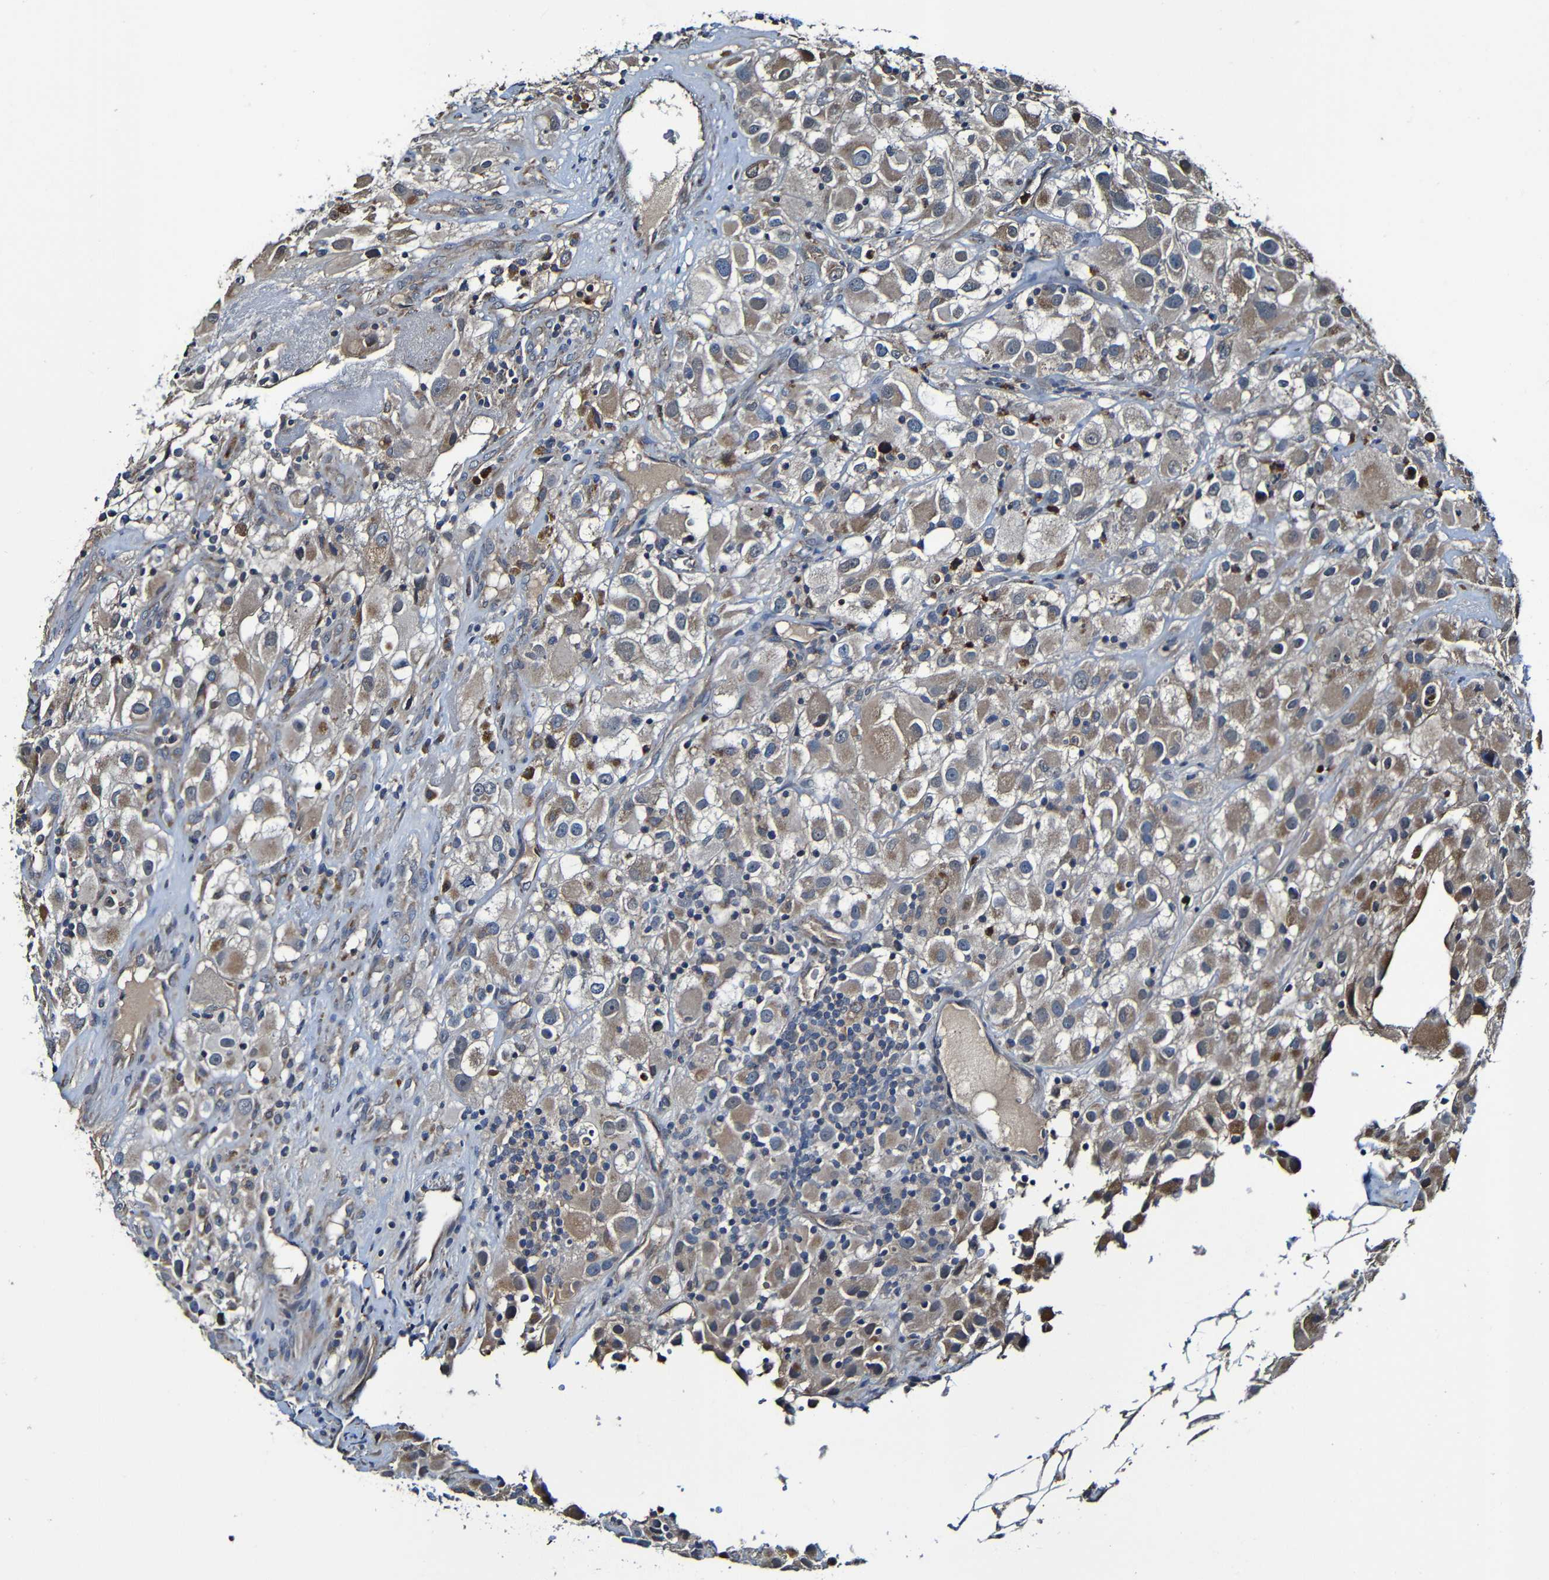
{"staining": {"intensity": "moderate", "quantity": ">75%", "location": "cytoplasmic/membranous"}, "tissue": "renal cancer", "cell_type": "Tumor cells", "image_type": "cancer", "snomed": [{"axis": "morphology", "description": "Adenocarcinoma, NOS"}, {"axis": "topography", "description": "Kidney"}], "caption": "An IHC photomicrograph of tumor tissue is shown. Protein staining in brown shows moderate cytoplasmic/membranous positivity in renal adenocarcinoma within tumor cells.", "gene": "ADAM15", "patient": {"sex": "female", "age": 52}}